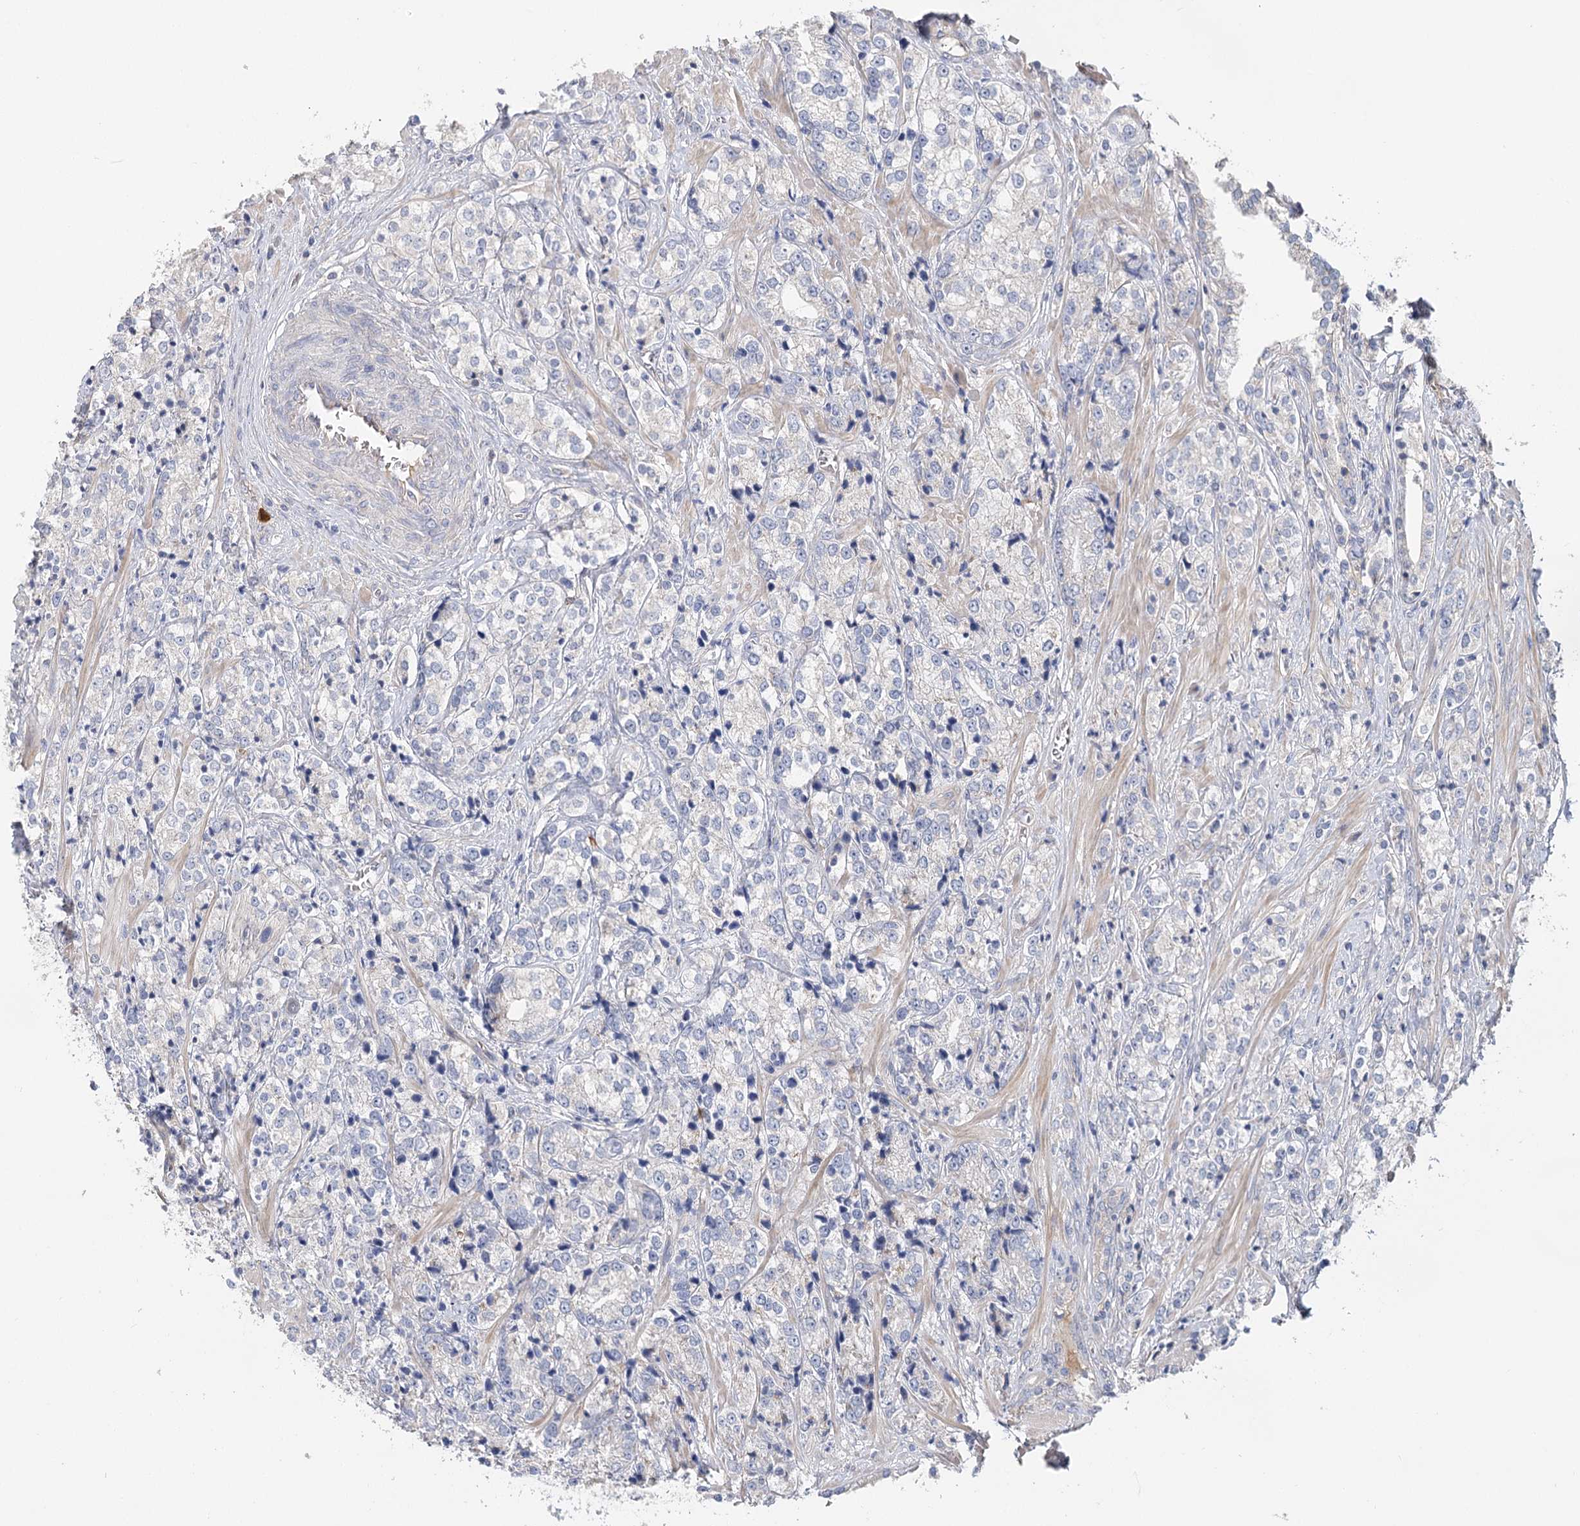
{"staining": {"intensity": "negative", "quantity": "none", "location": "none"}, "tissue": "prostate cancer", "cell_type": "Tumor cells", "image_type": "cancer", "snomed": [{"axis": "morphology", "description": "Adenocarcinoma, High grade"}, {"axis": "topography", "description": "Prostate"}], "caption": "High magnification brightfield microscopy of prostate high-grade adenocarcinoma stained with DAB (3,3'-diaminobenzidine) (brown) and counterstained with hematoxylin (blue): tumor cells show no significant expression.", "gene": "EPB41L5", "patient": {"sex": "male", "age": 69}}